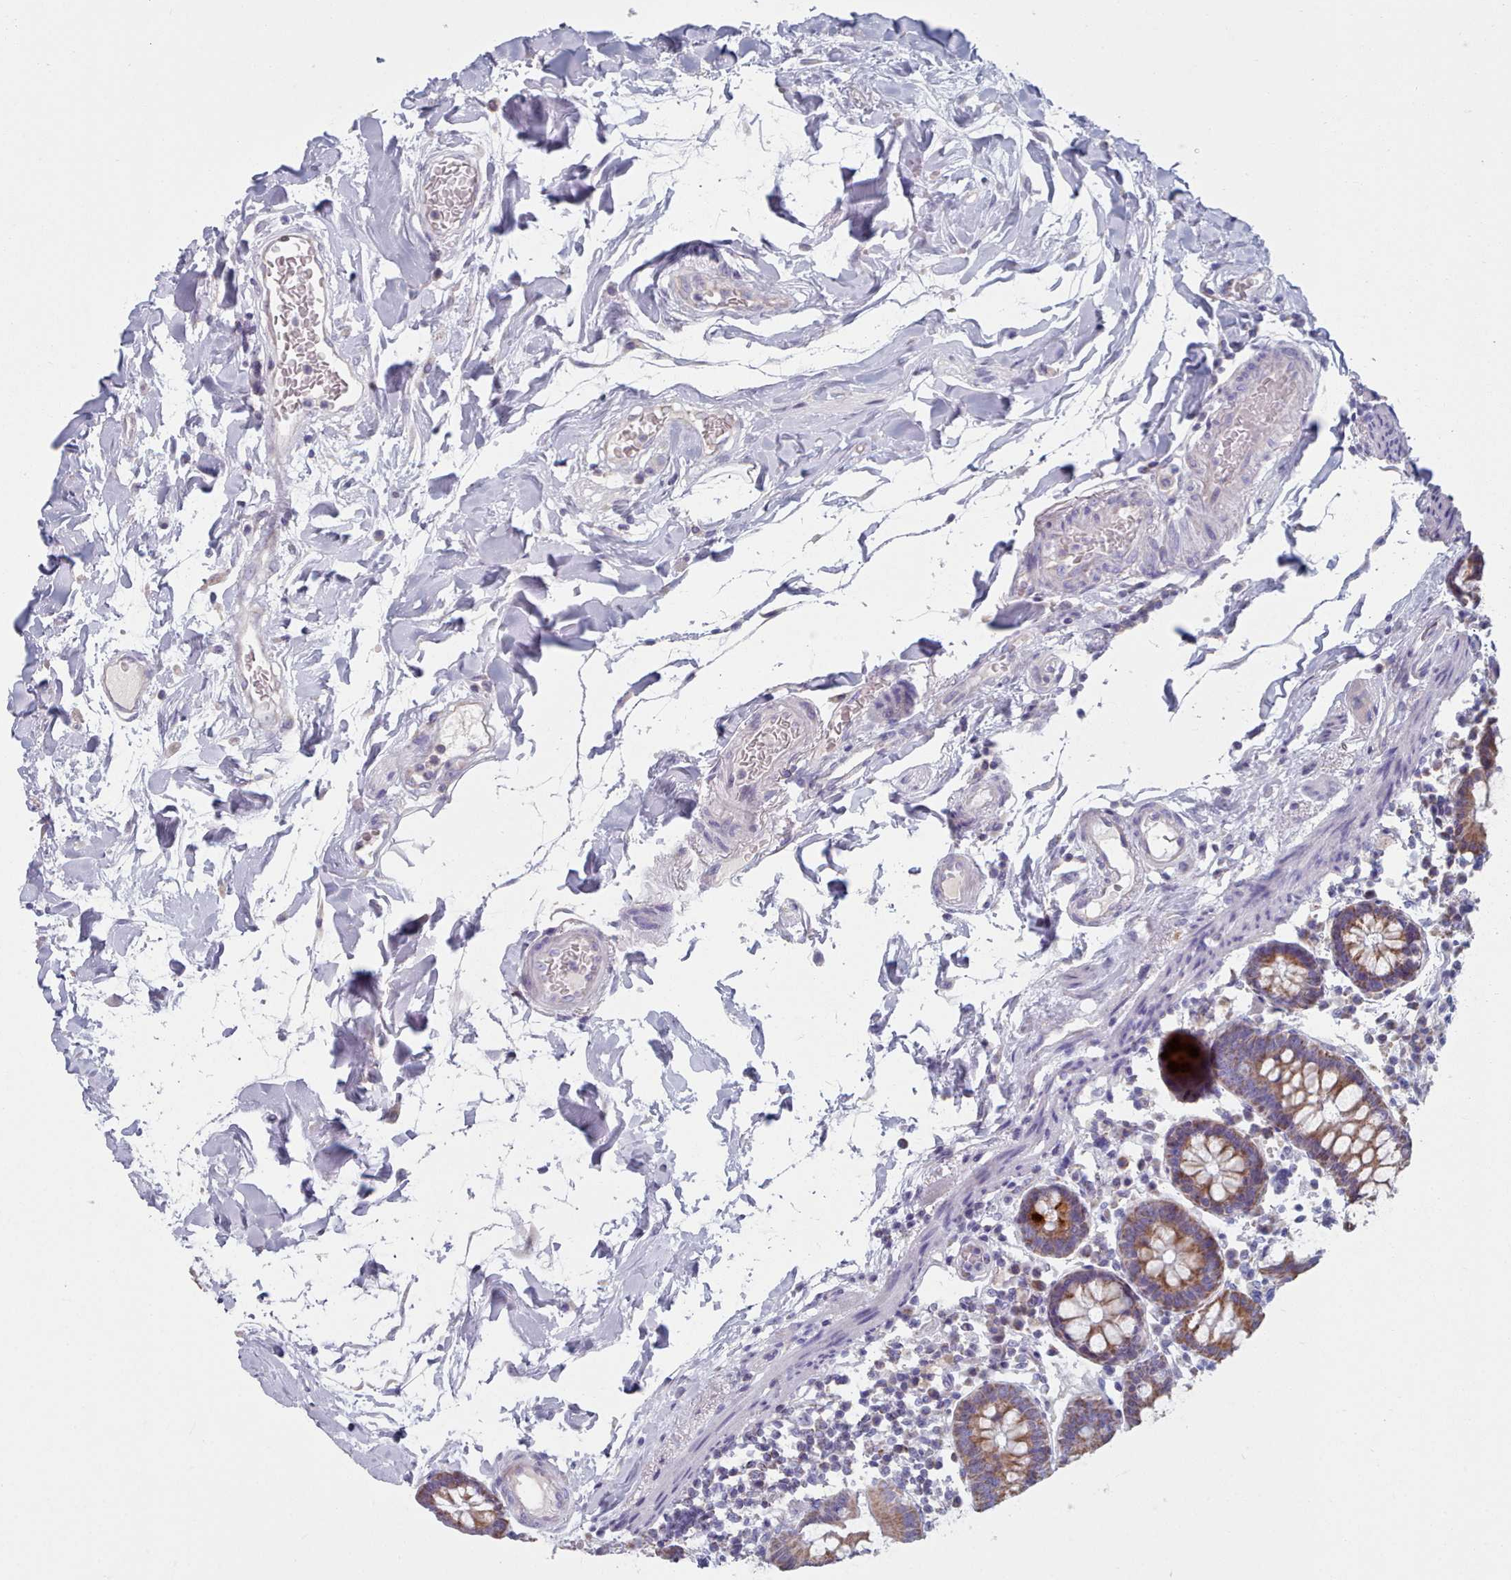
{"staining": {"intensity": "negative", "quantity": "none", "location": "none"}, "tissue": "colon", "cell_type": "Endothelial cells", "image_type": "normal", "snomed": [{"axis": "morphology", "description": "Normal tissue, NOS"}, {"axis": "topography", "description": "Colon"}], "caption": "This is an immunohistochemistry histopathology image of unremarkable colon. There is no positivity in endothelial cells.", "gene": "HAO1", "patient": {"sex": "female", "age": 79}}